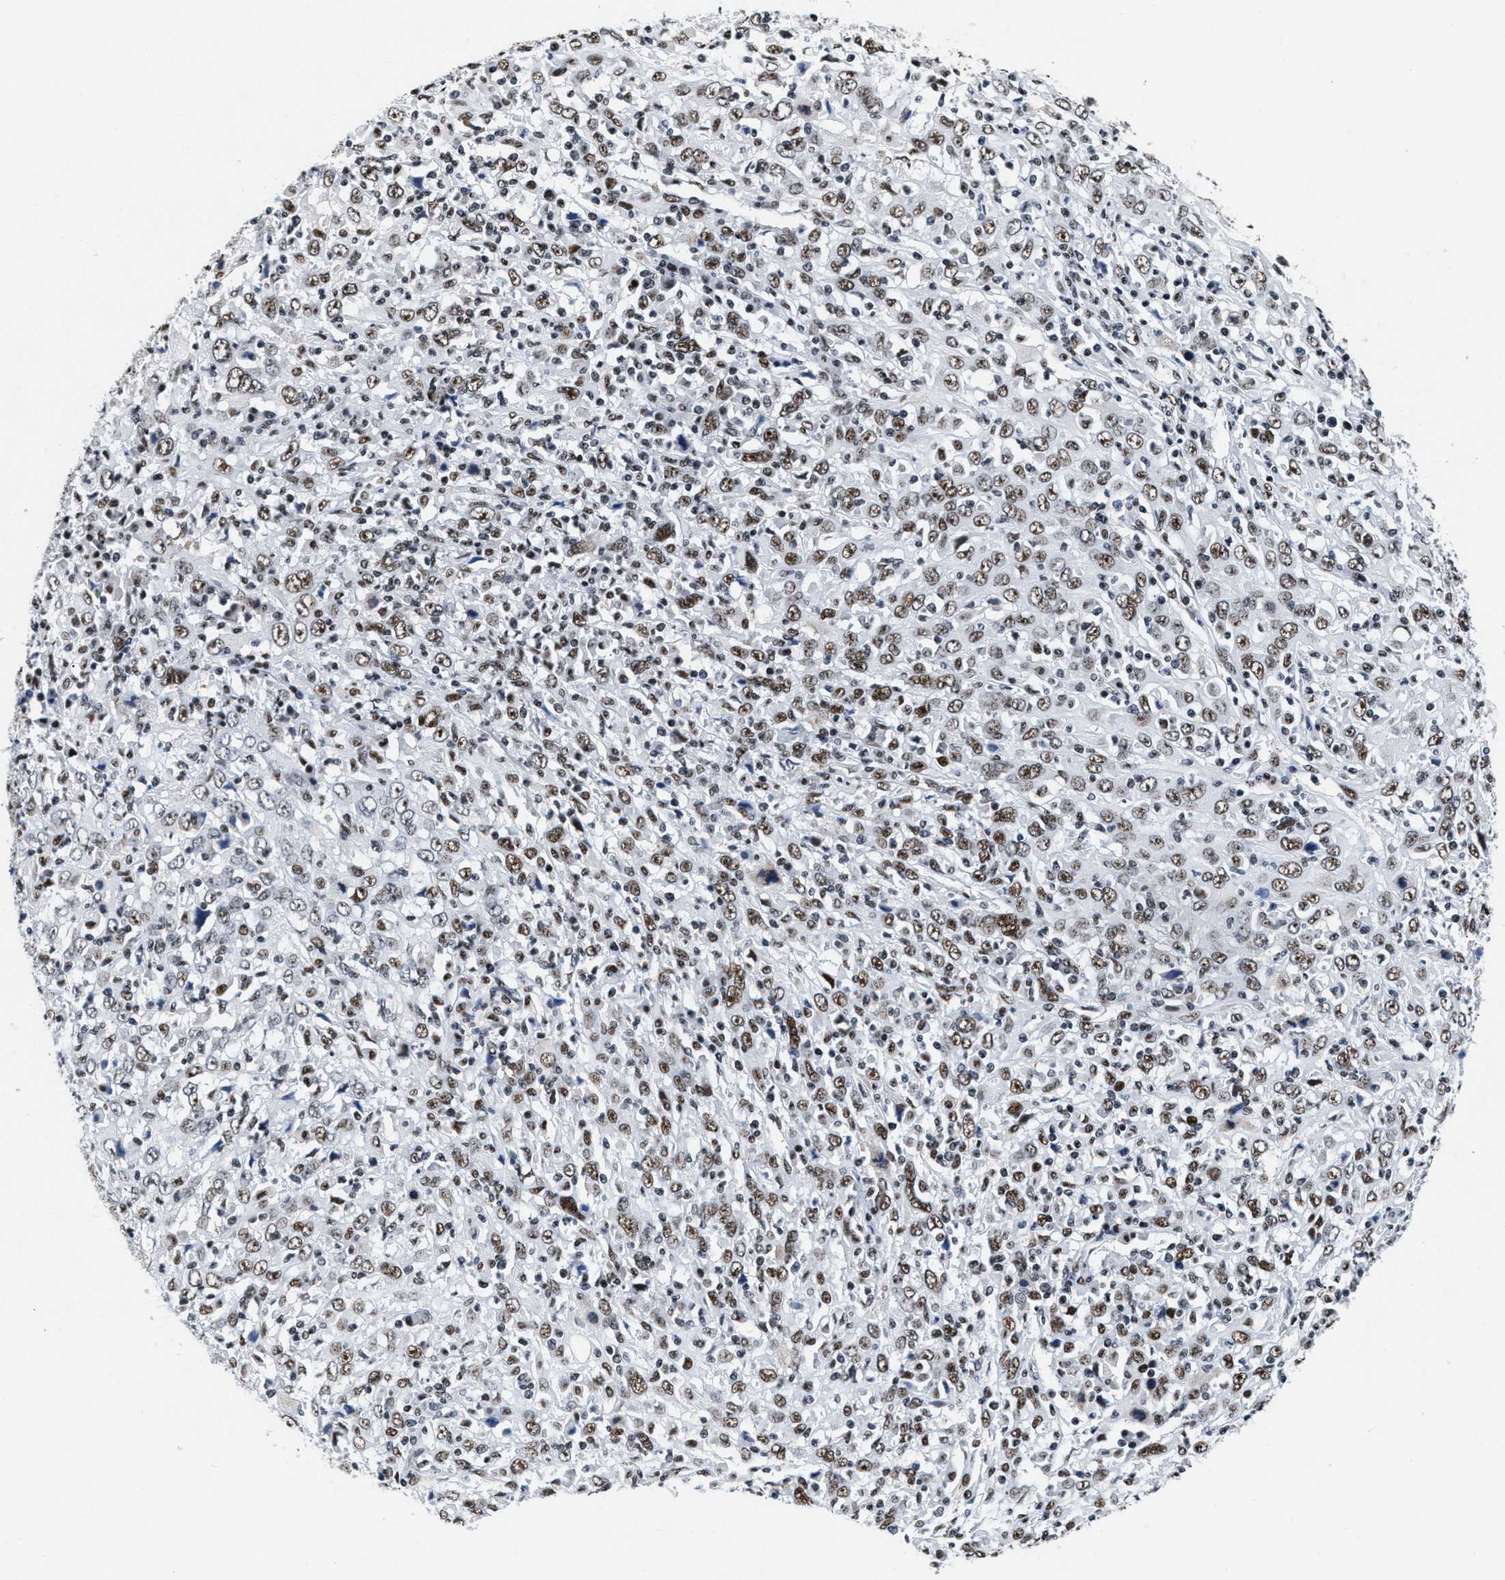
{"staining": {"intensity": "moderate", "quantity": ">75%", "location": "nuclear"}, "tissue": "cervical cancer", "cell_type": "Tumor cells", "image_type": "cancer", "snomed": [{"axis": "morphology", "description": "Squamous cell carcinoma, NOS"}, {"axis": "topography", "description": "Cervix"}], "caption": "Human cervical squamous cell carcinoma stained for a protein (brown) shows moderate nuclear positive expression in approximately >75% of tumor cells.", "gene": "RAD50", "patient": {"sex": "female", "age": 46}}